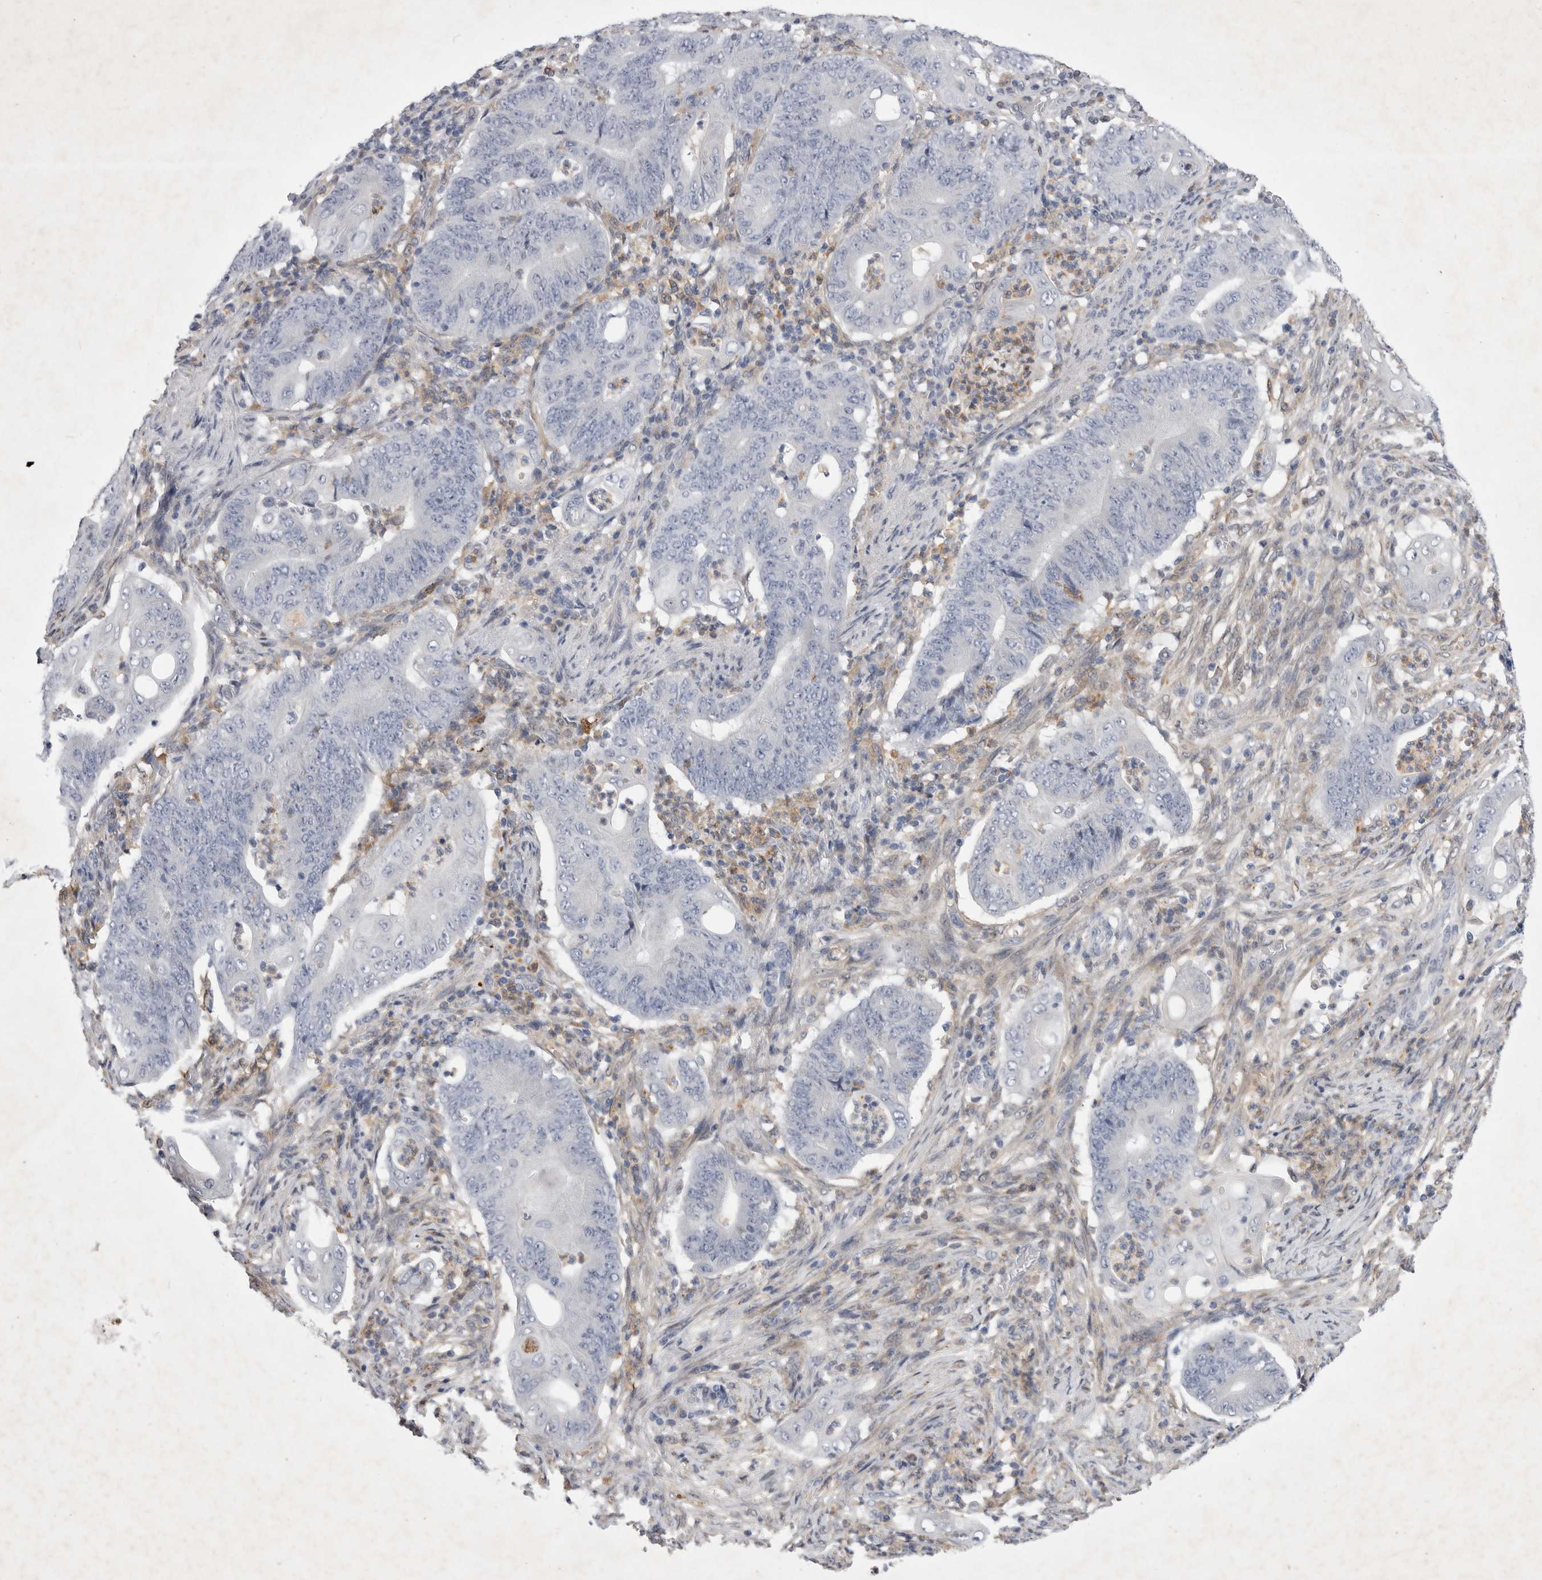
{"staining": {"intensity": "negative", "quantity": "none", "location": "none"}, "tissue": "stomach cancer", "cell_type": "Tumor cells", "image_type": "cancer", "snomed": [{"axis": "morphology", "description": "Adenocarcinoma, NOS"}, {"axis": "topography", "description": "Stomach"}], "caption": "An image of stomach adenocarcinoma stained for a protein displays no brown staining in tumor cells.", "gene": "SIGLEC10", "patient": {"sex": "female", "age": 73}}